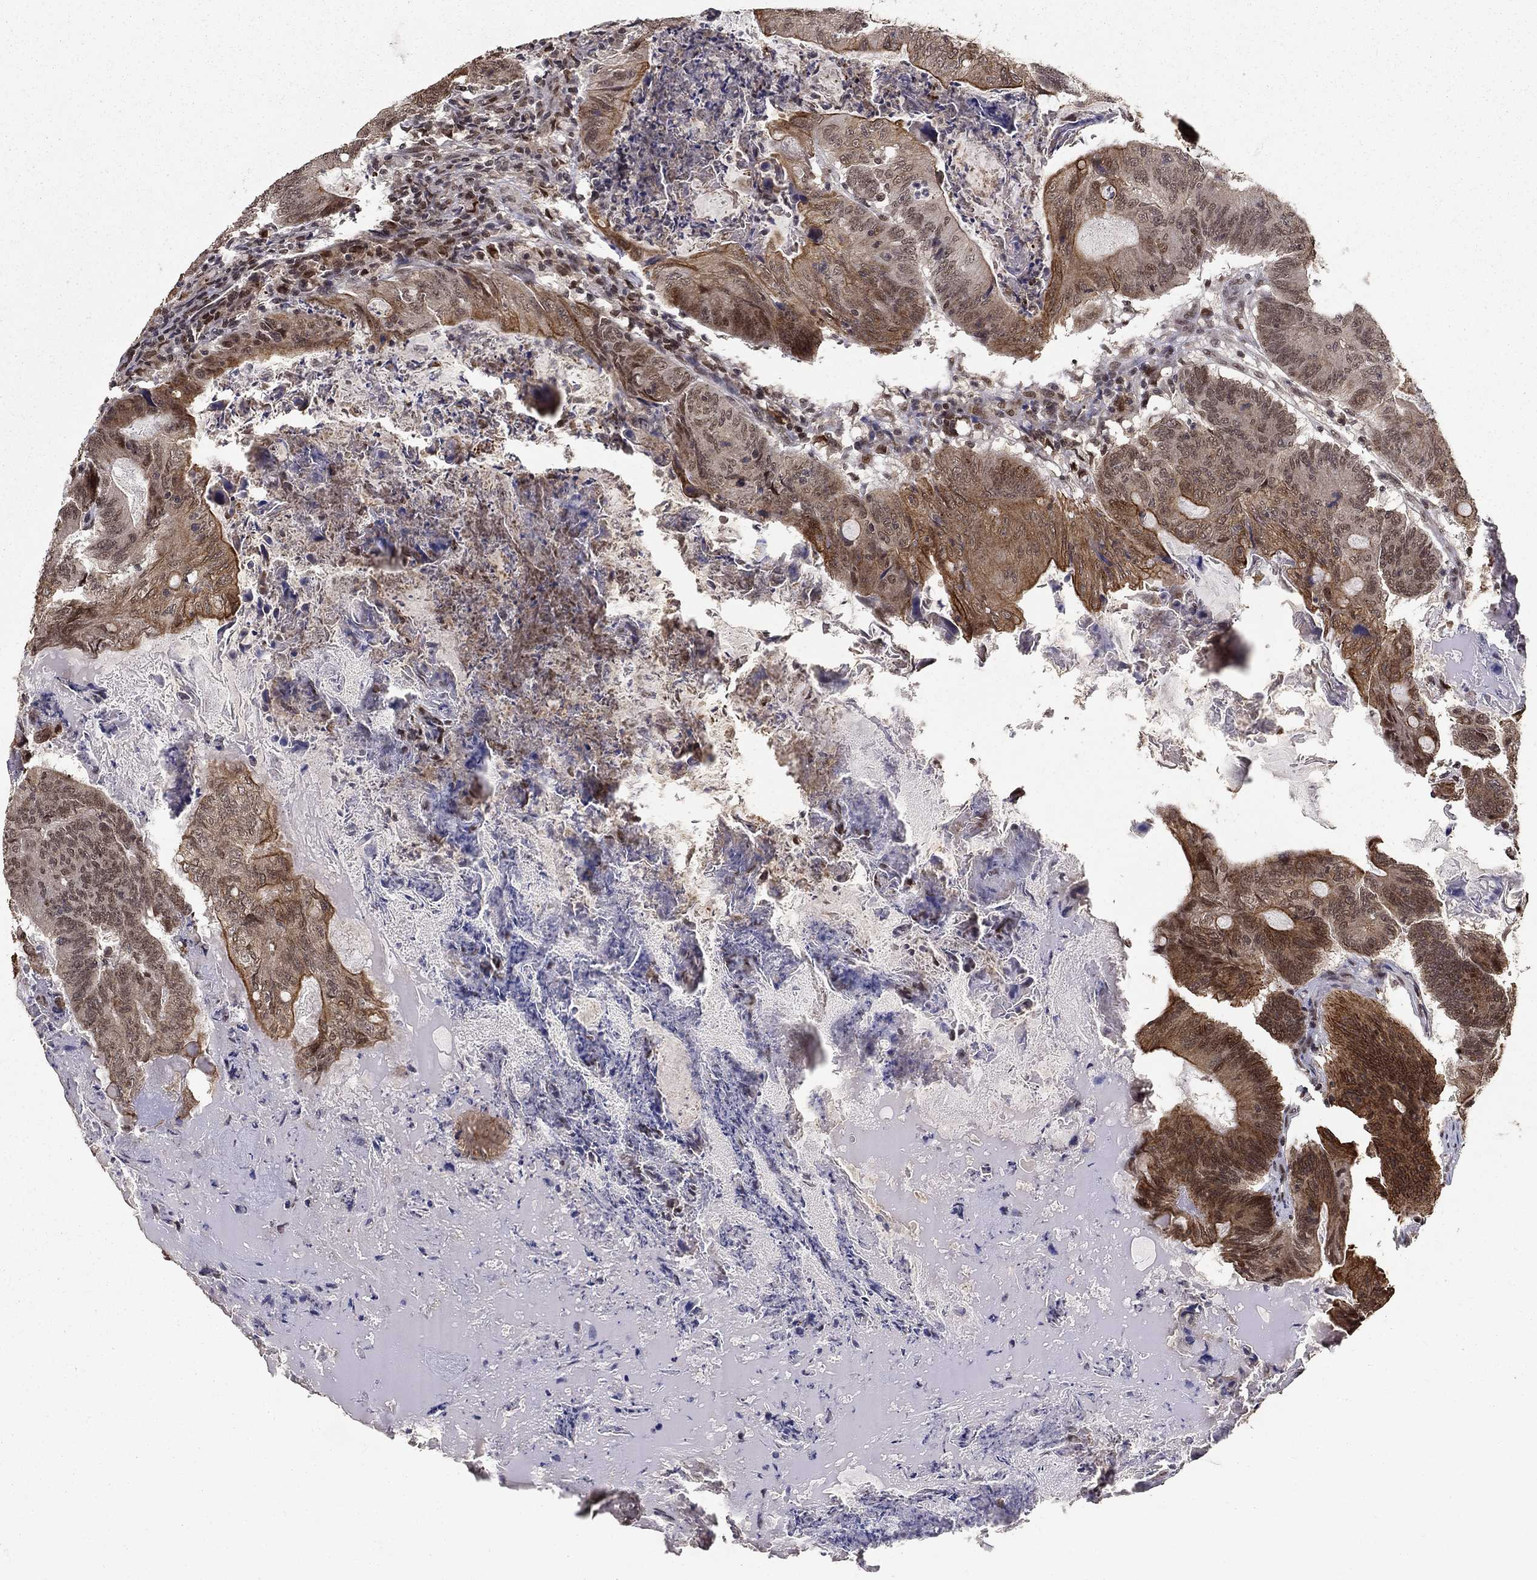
{"staining": {"intensity": "strong", "quantity": ">75%", "location": "cytoplasmic/membranous"}, "tissue": "colorectal cancer", "cell_type": "Tumor cells", "image_type": "cancer", "snomed": [{"axis": "morphology", "description": "Adenocarcinoma, NOS"}, {"axis": "topography", "description": "Colon"}], "caption": "Brown immunohistochemical staining in colorectal adenocarcinoma displays strong cytoplasmic/membranous staining in approximately >75% of tumor cells.", "gene": "CDCA7L", "patient": {"sex": "female", "age": 70}}